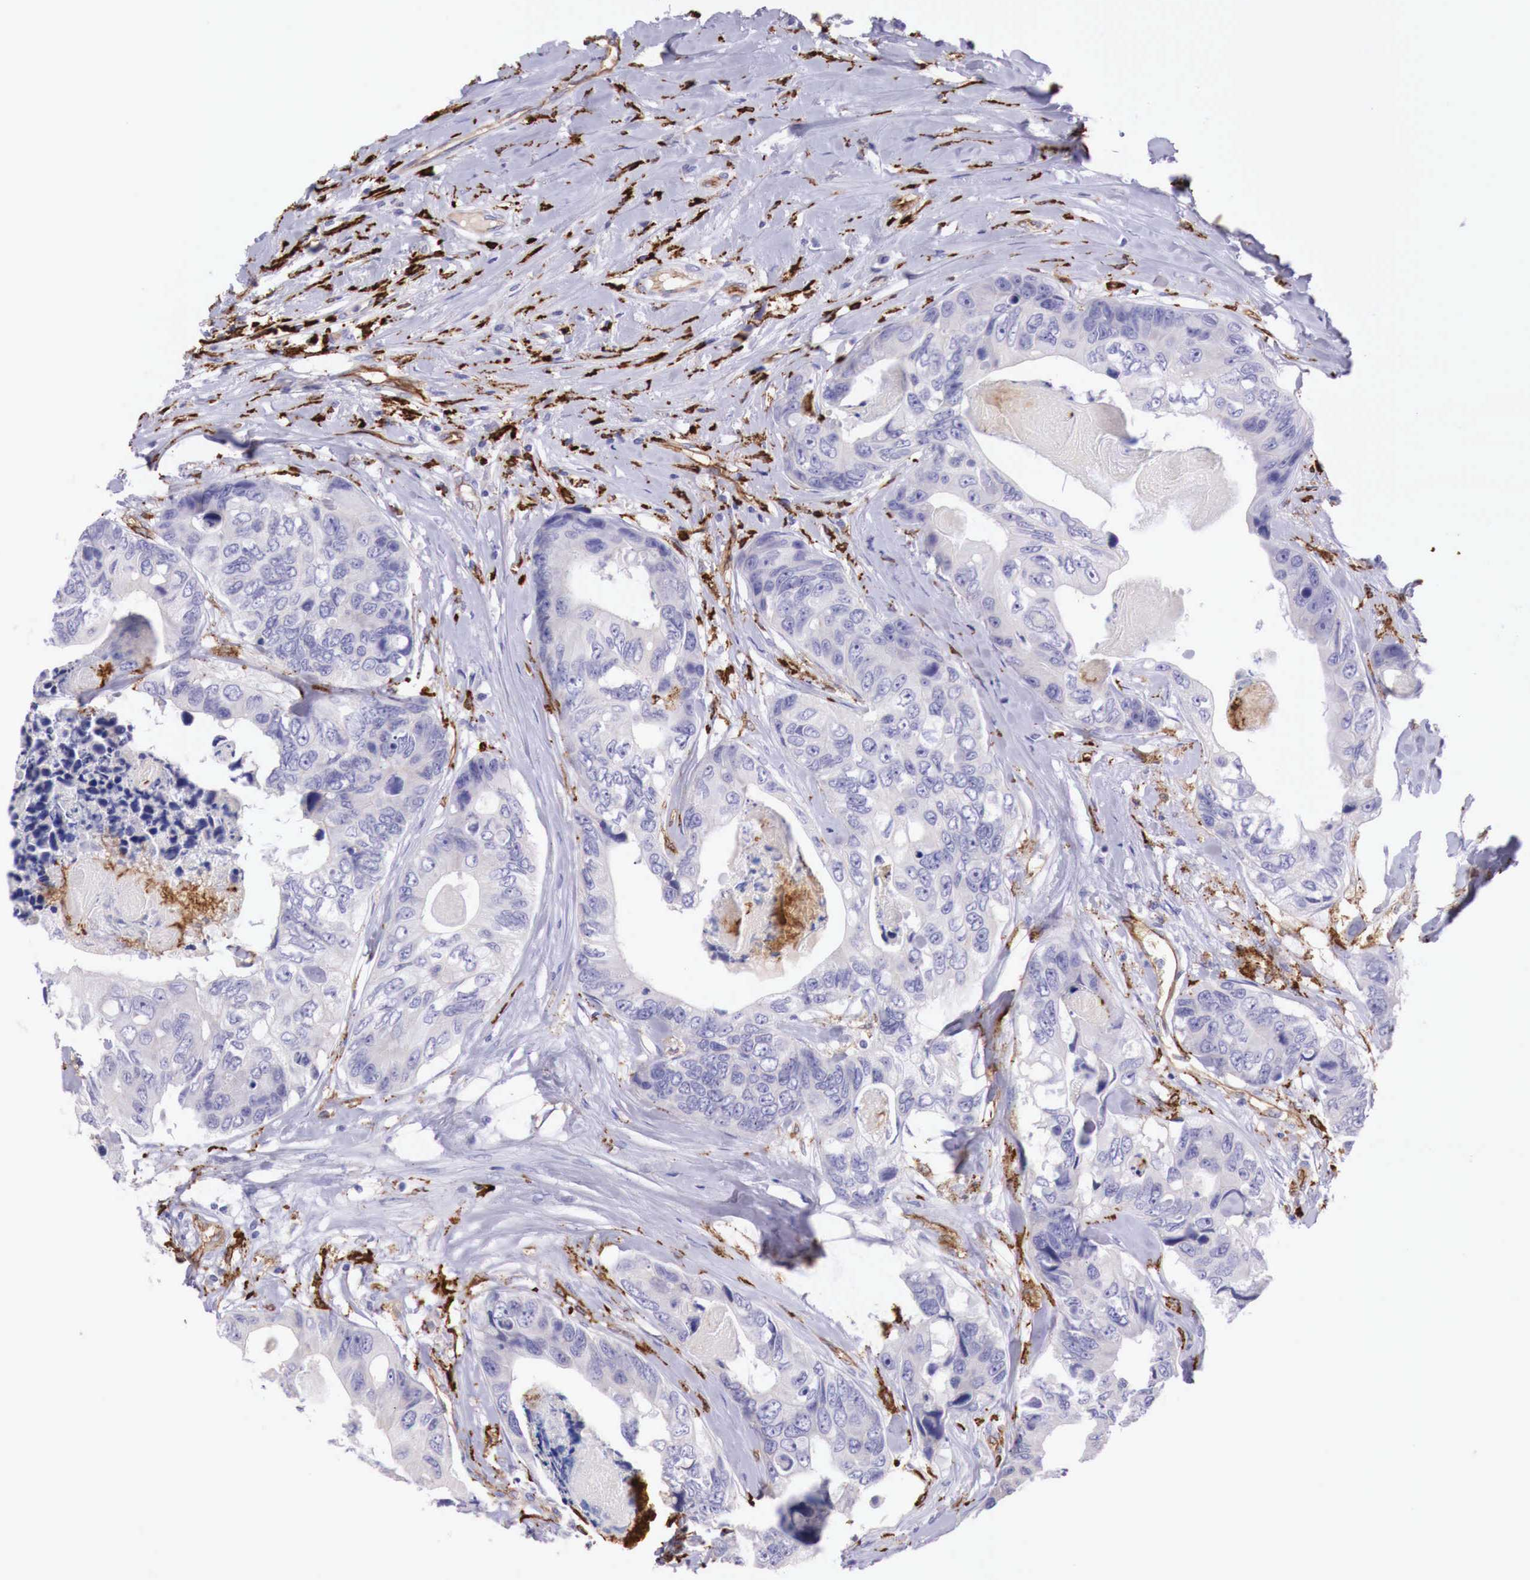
{"staining": {"intensity": "negative", "quantity": "none", "location": "none"}, "tissue": "colorectal cancer", "cell_type": "Tumor cells", "image_type": "cancer", "snomed": [{"axis": "morphology", "description": "Adenocarcinoma, NOS"}, {"axis": "topography", "description": "Colon"}], "caption": "A photomicrograph of colorectal adenocarcinoma stained for a protein shows no brown staining in tumor cells.", "gene": "MSR1", "patient": {"sex": "female", "age": 86}}